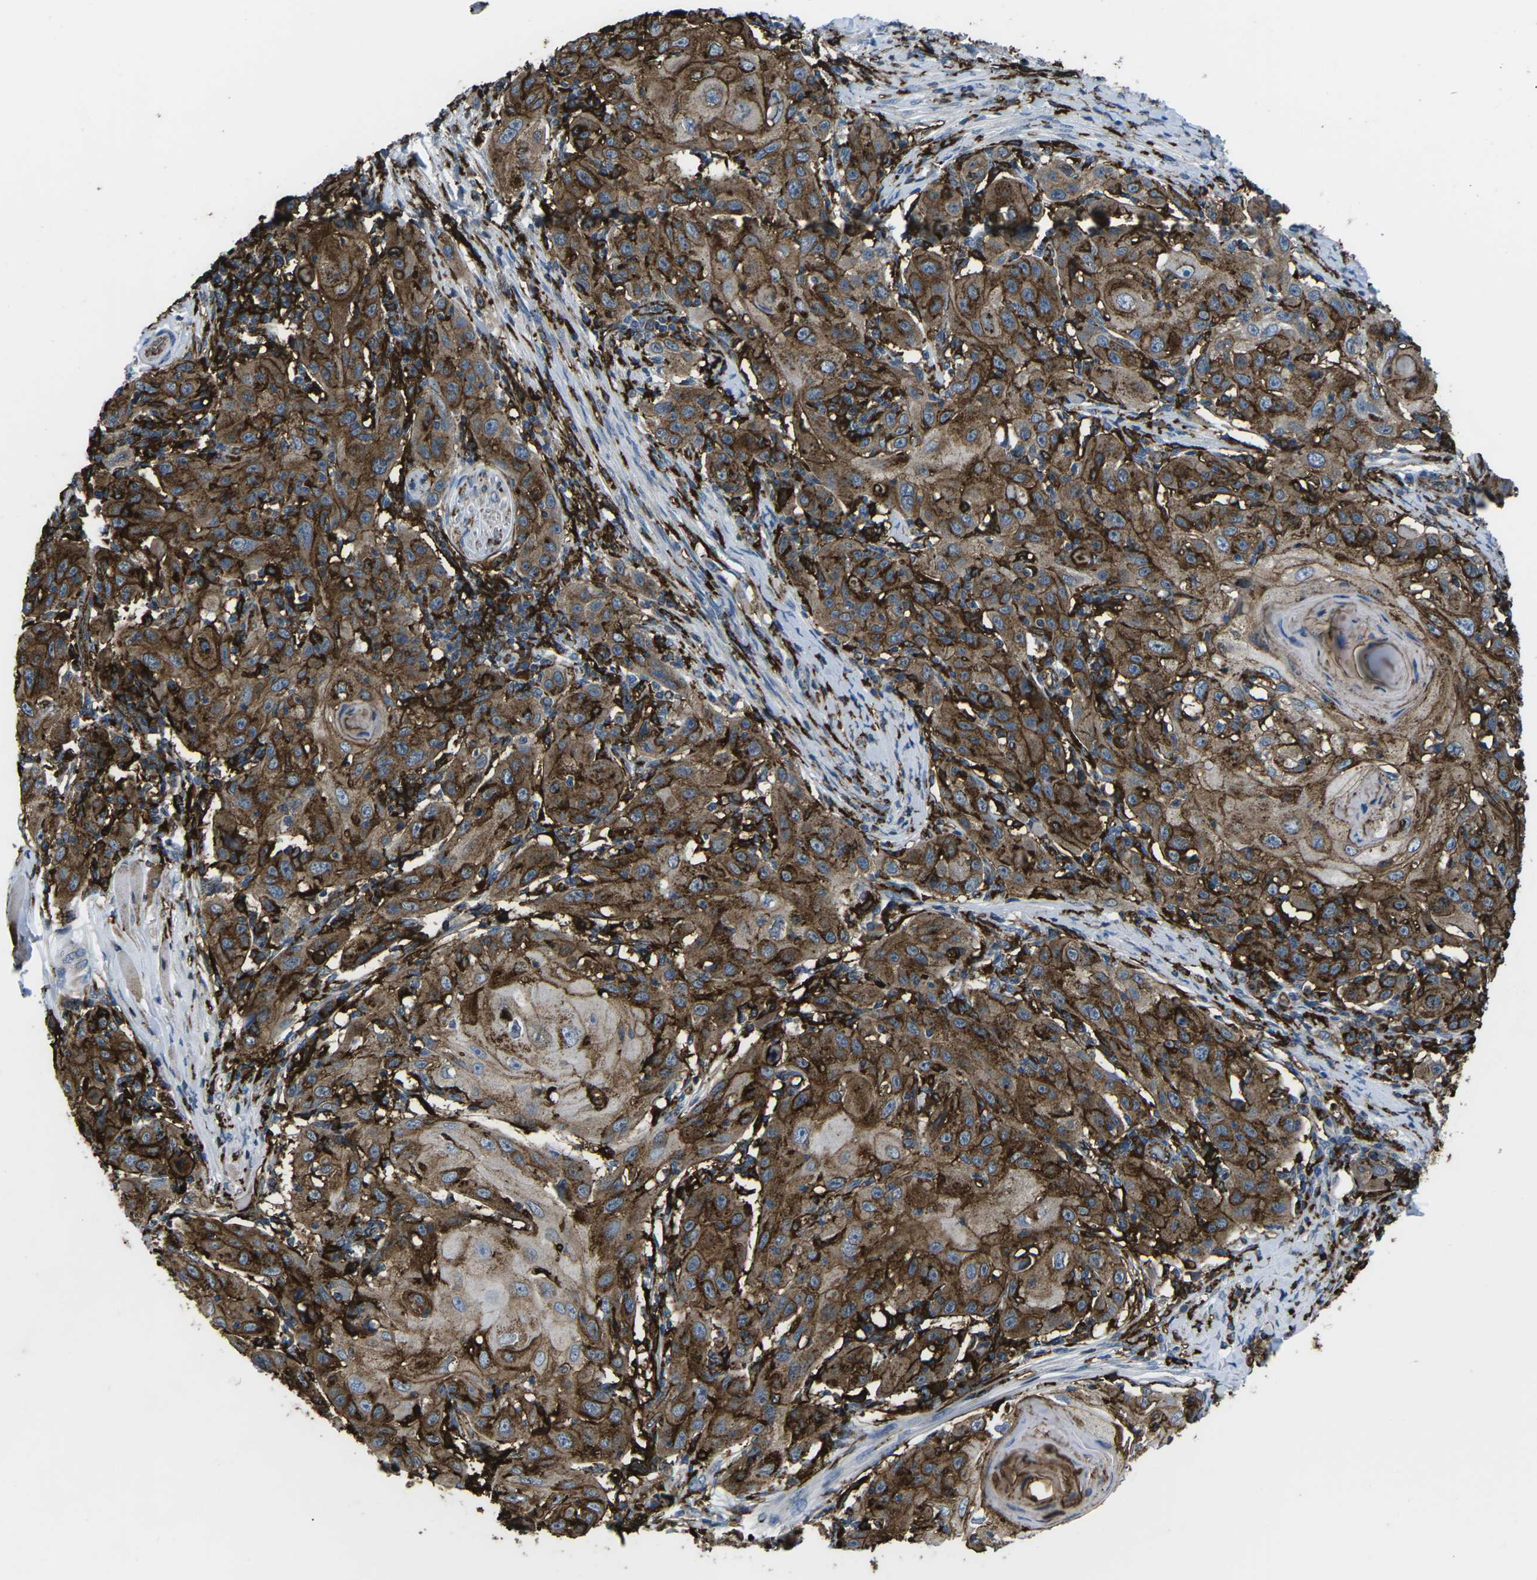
{"staining": {"intensity": "strong", "quantity": ">75%", "location": "cytoplasmic/membranous"}, "tissue": "skin cancer", "cell_type": "Tumor cells", "image_type": "cancer", "snomed": [{"axis": "morphology", "description": "Squamous cell carcinoma, NOS"}, {"axis": "topography", "description": "Skin"}], "caption": "Tumor cells show strong cytoplasmic/membranous expression in about >75% of cells in skin cancer.", "gene": "PTPN1", "patient": {"sex": "female", "age": 88}}